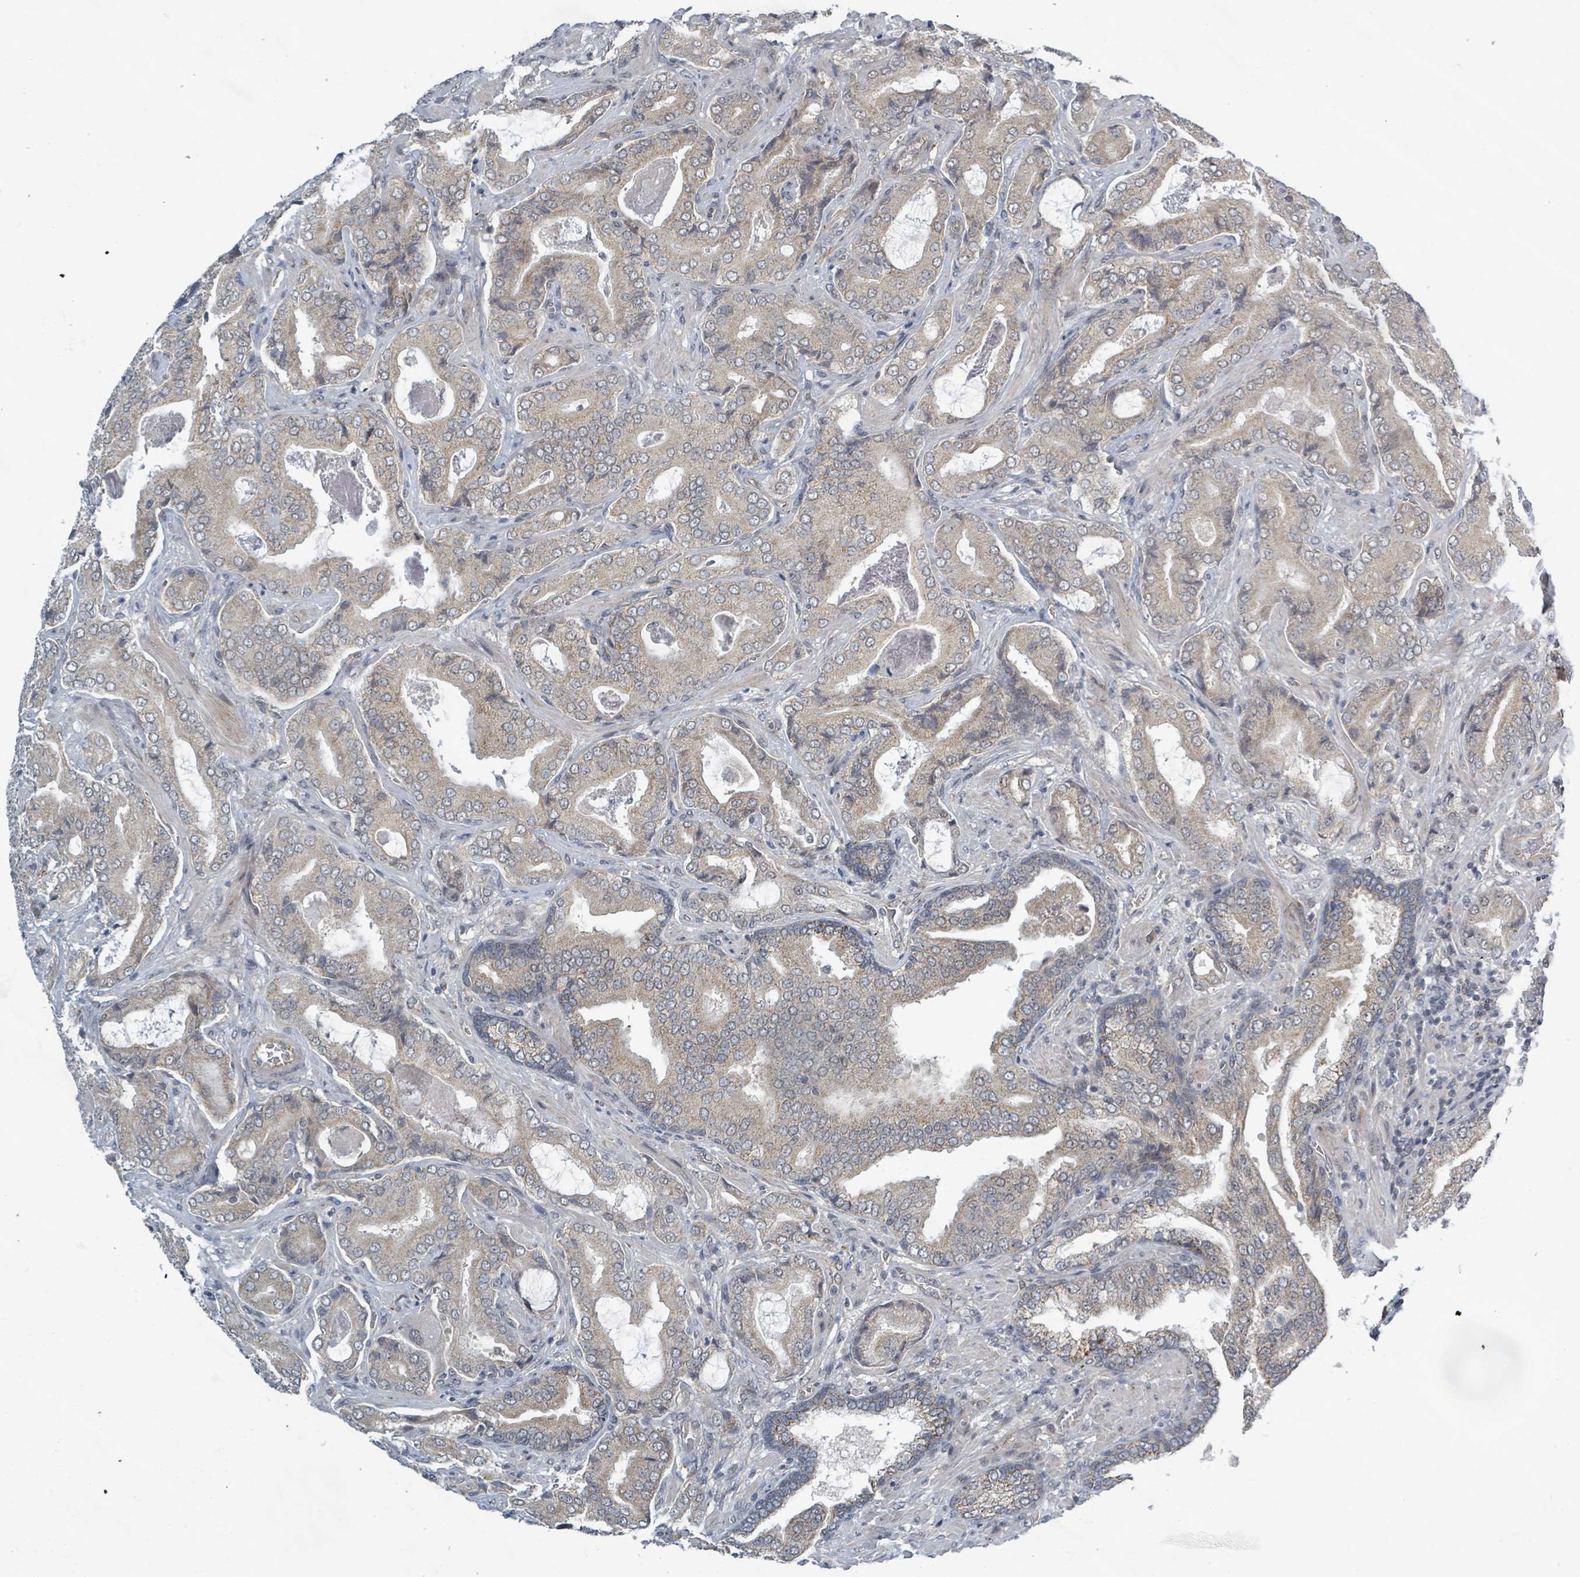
{"staining": {"intensity": "weak", "quantity": ">75%", "location": "cytoplasmic/membranous"}, "tissue": "prostate cancer", "cell_type": "Tumor cells", "image_type": "cancer", "snomed": [{"axis": "morphology", "description": "Adenocarcinoma, High grade"}, {"axis": "topography", "description": "Prostate"}], "caption": "Weak cytoplasmic/membranous expression for a protein is identified in approximately >75% of tumor cells of adenocarcinoma (high-grade) (prostate) using immunohistochemistry (IHC).", "gene": "INTS15", "patient": {"sex": "male", "age": 68}}